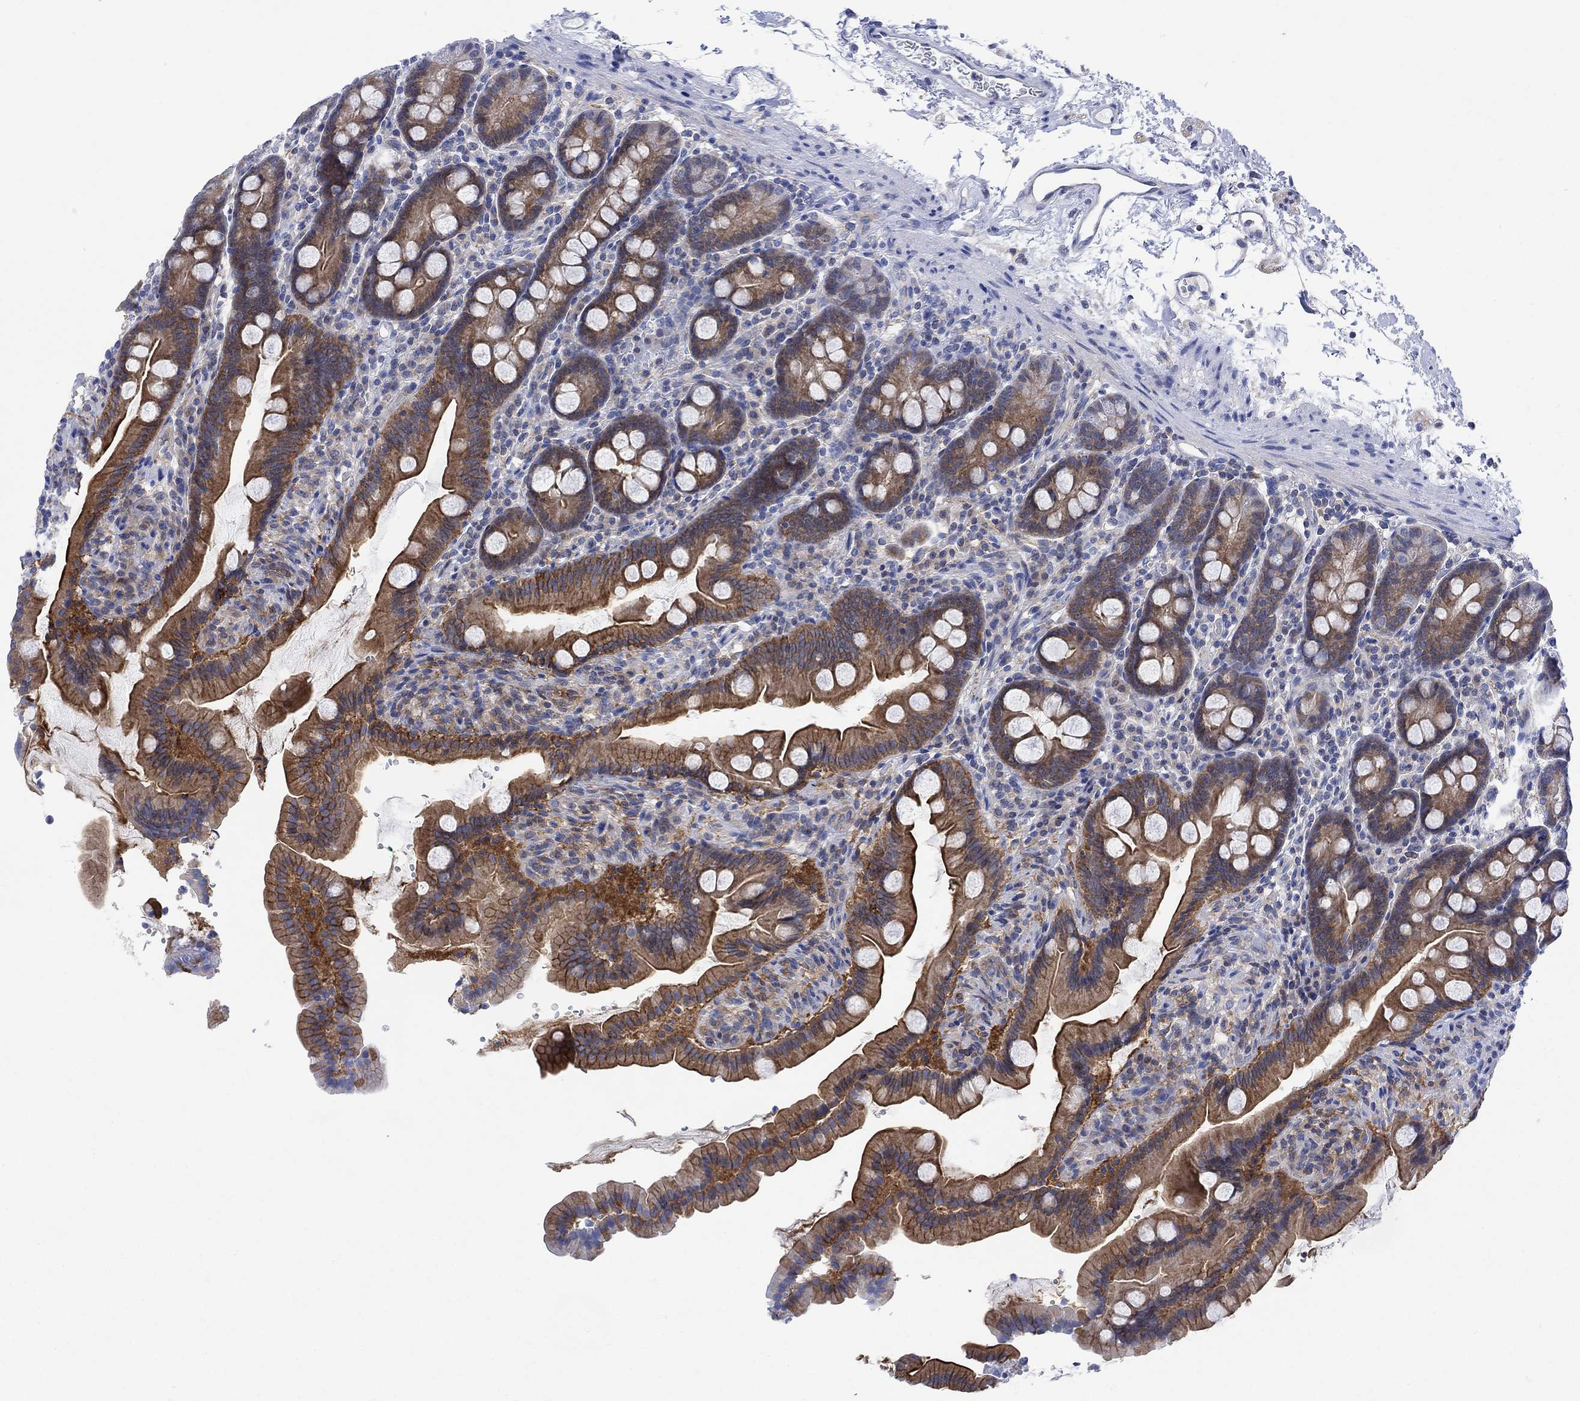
{"staining": {"intensity": "strong", "quantity": "25%-75%", "location": "cytoplasmic/membranous"}, "tissue": "small intestine", "cell_type": "Glandular cells", "image_type": "normal", "snomed": [{"axis": "morphology", "description": "Normal tissue, NOS"}, {"axis": "topography", "description": "Small intestine"}], "caption": "DAB immunohistochemical staining of normal human small intestine reveals strong cytoplasmic/membranous protein staining in approximately 25%-75% of glandular cells.", "gene": "ARSK", "patient": {"sex": "female", "age": 44}}